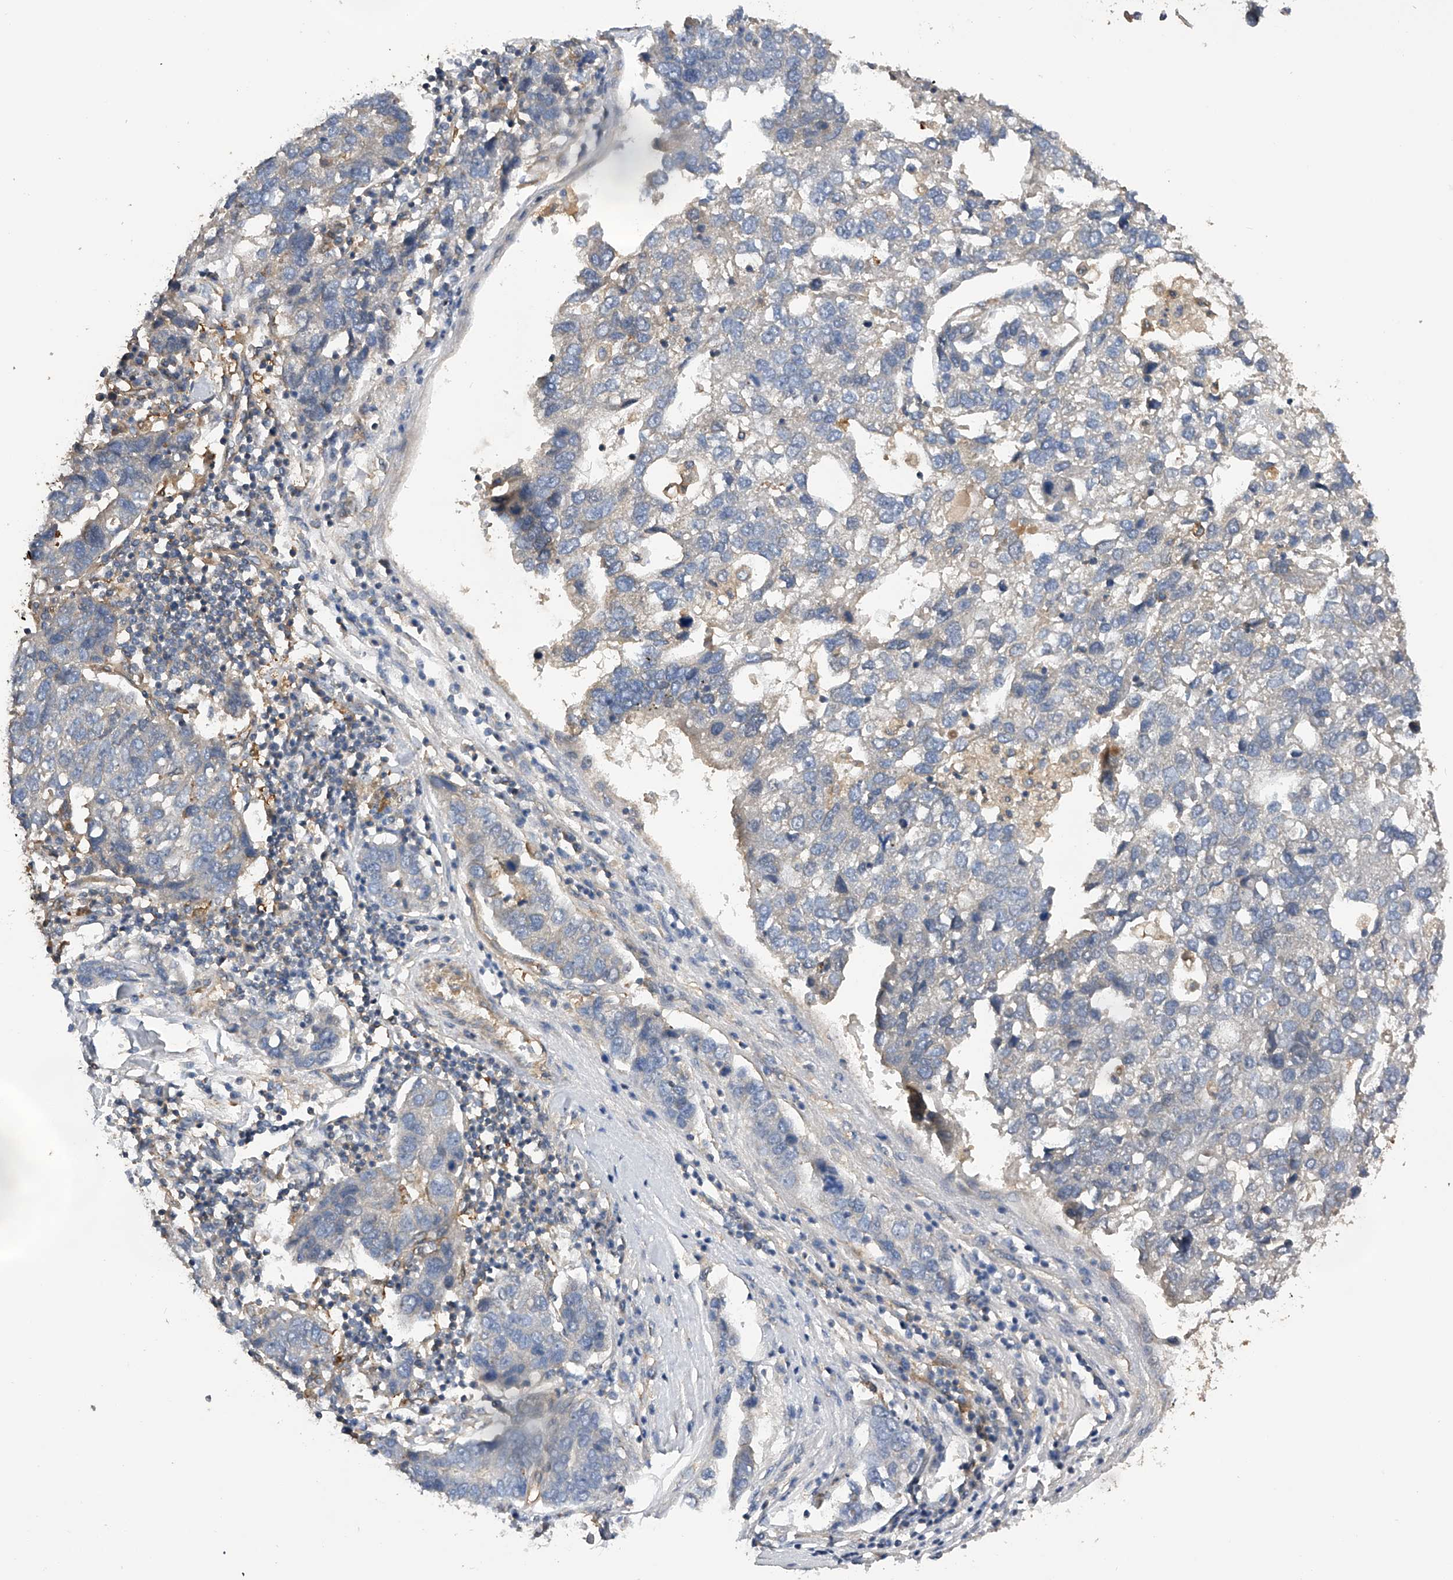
{"staining": {"intensity": "negative", "quantity": "none", "location": "none"}, "tissue": "pancreatic cancer", "cell_type": "Tumor cells", "image_type": "cancer", "snomed": [{"axis": "morphology", "description": "Adenocarcinoma, NOS"}, {"axis": "topography", "description": "Pancreas"}], "caption": "This micrograph is of pancreatic cancer (adenocarcinoma) stained with immunohistochemistry to label a protein in brown with the nuclei are counter-stained blue. There is no staining in tumor cells.", "gene": "PTPRA", "patient": {"sex": "female", "age": 61}}